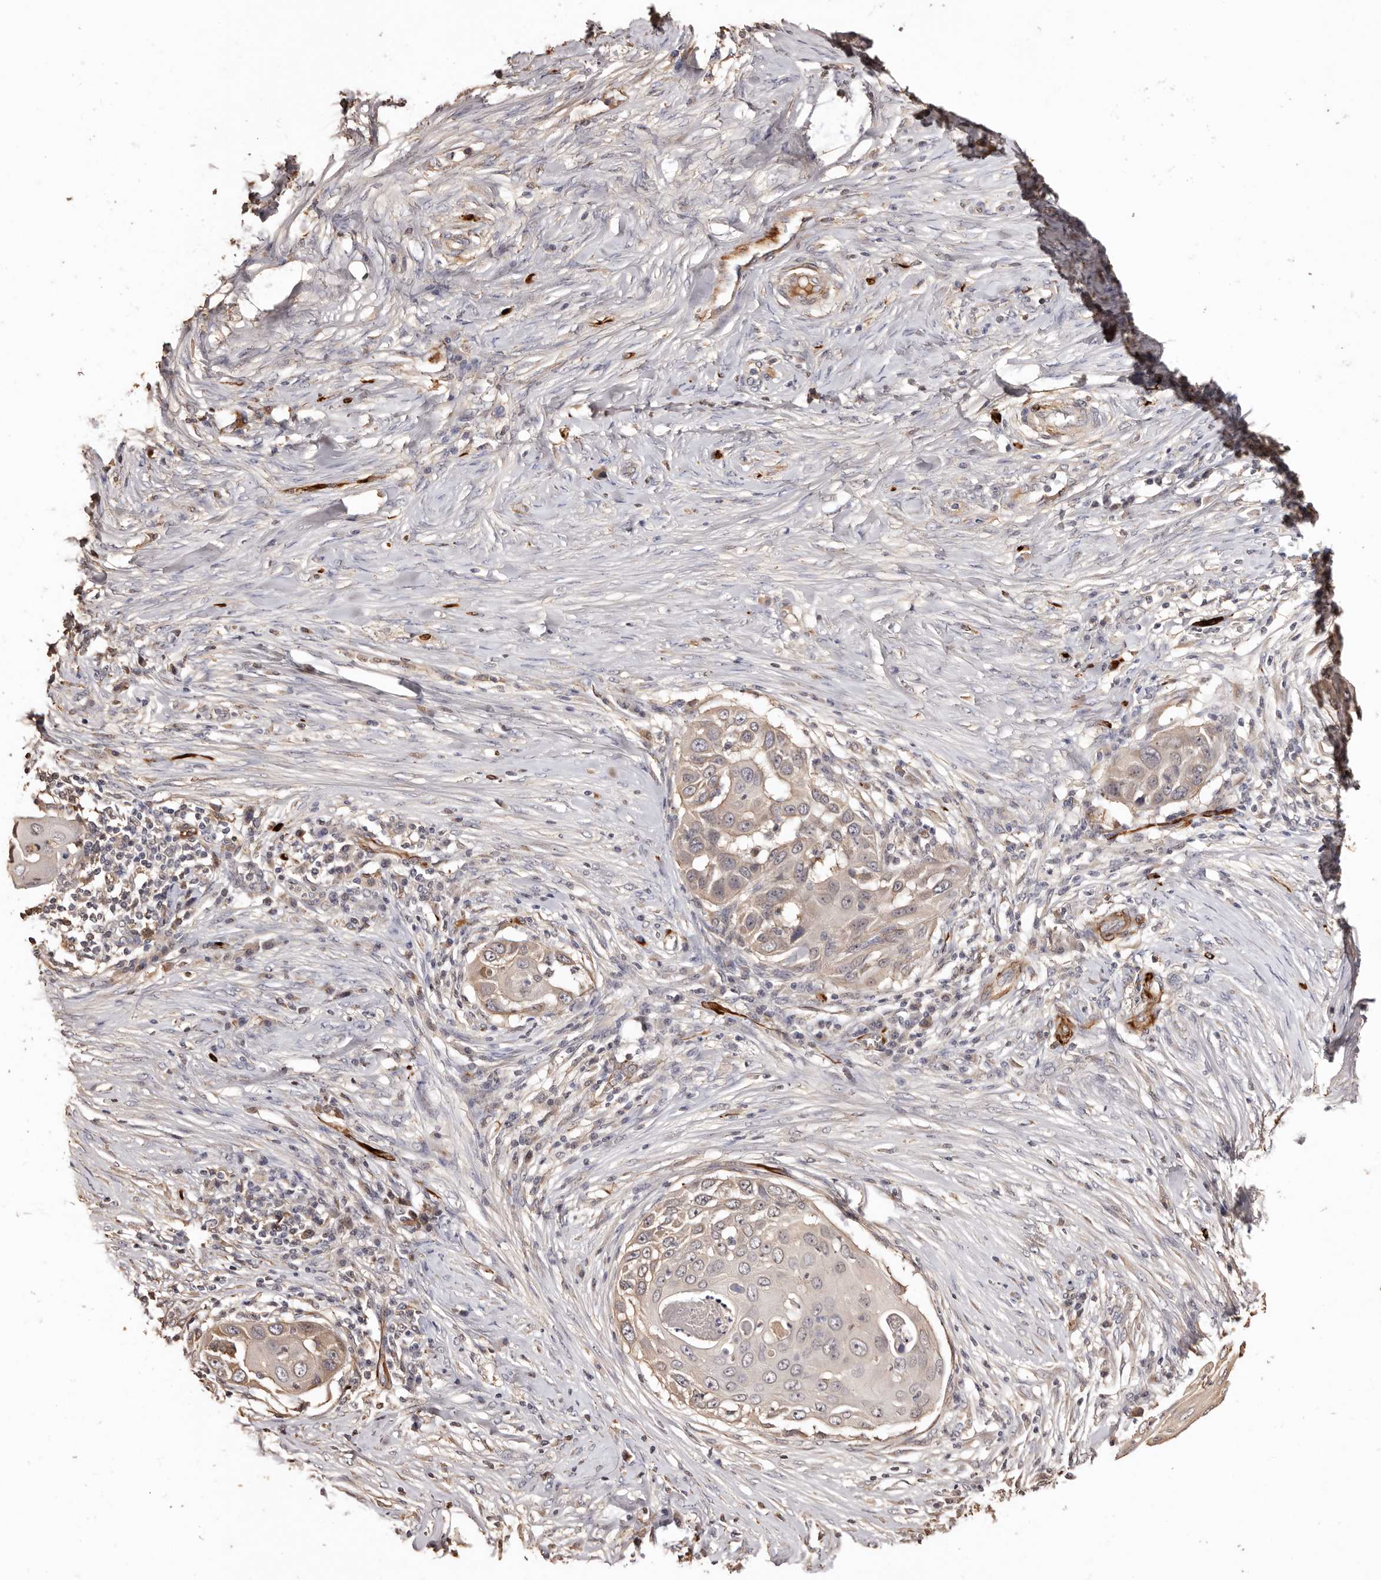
{"staining": {"intensity": "weak", "quantity": "25%-75%", "location": "cytoplasmic/membranous"}, "tissue": "skin cancer", "cell_type": "Tumor cells", "image_type": "cancer", "snomed": [{"axis": "morphology", "description": "Squamous cell carcinoma, NOS"}, {"axis": "topography", "description": "Skin"}], "caption": "Protein staining of skin cancer tissue reveals weak cytoplasmic/membranous expression in approximately 25%-75% of tumor cells.", "gene": "ZNF557", "patient": {"sex": "female", "age": 44}}